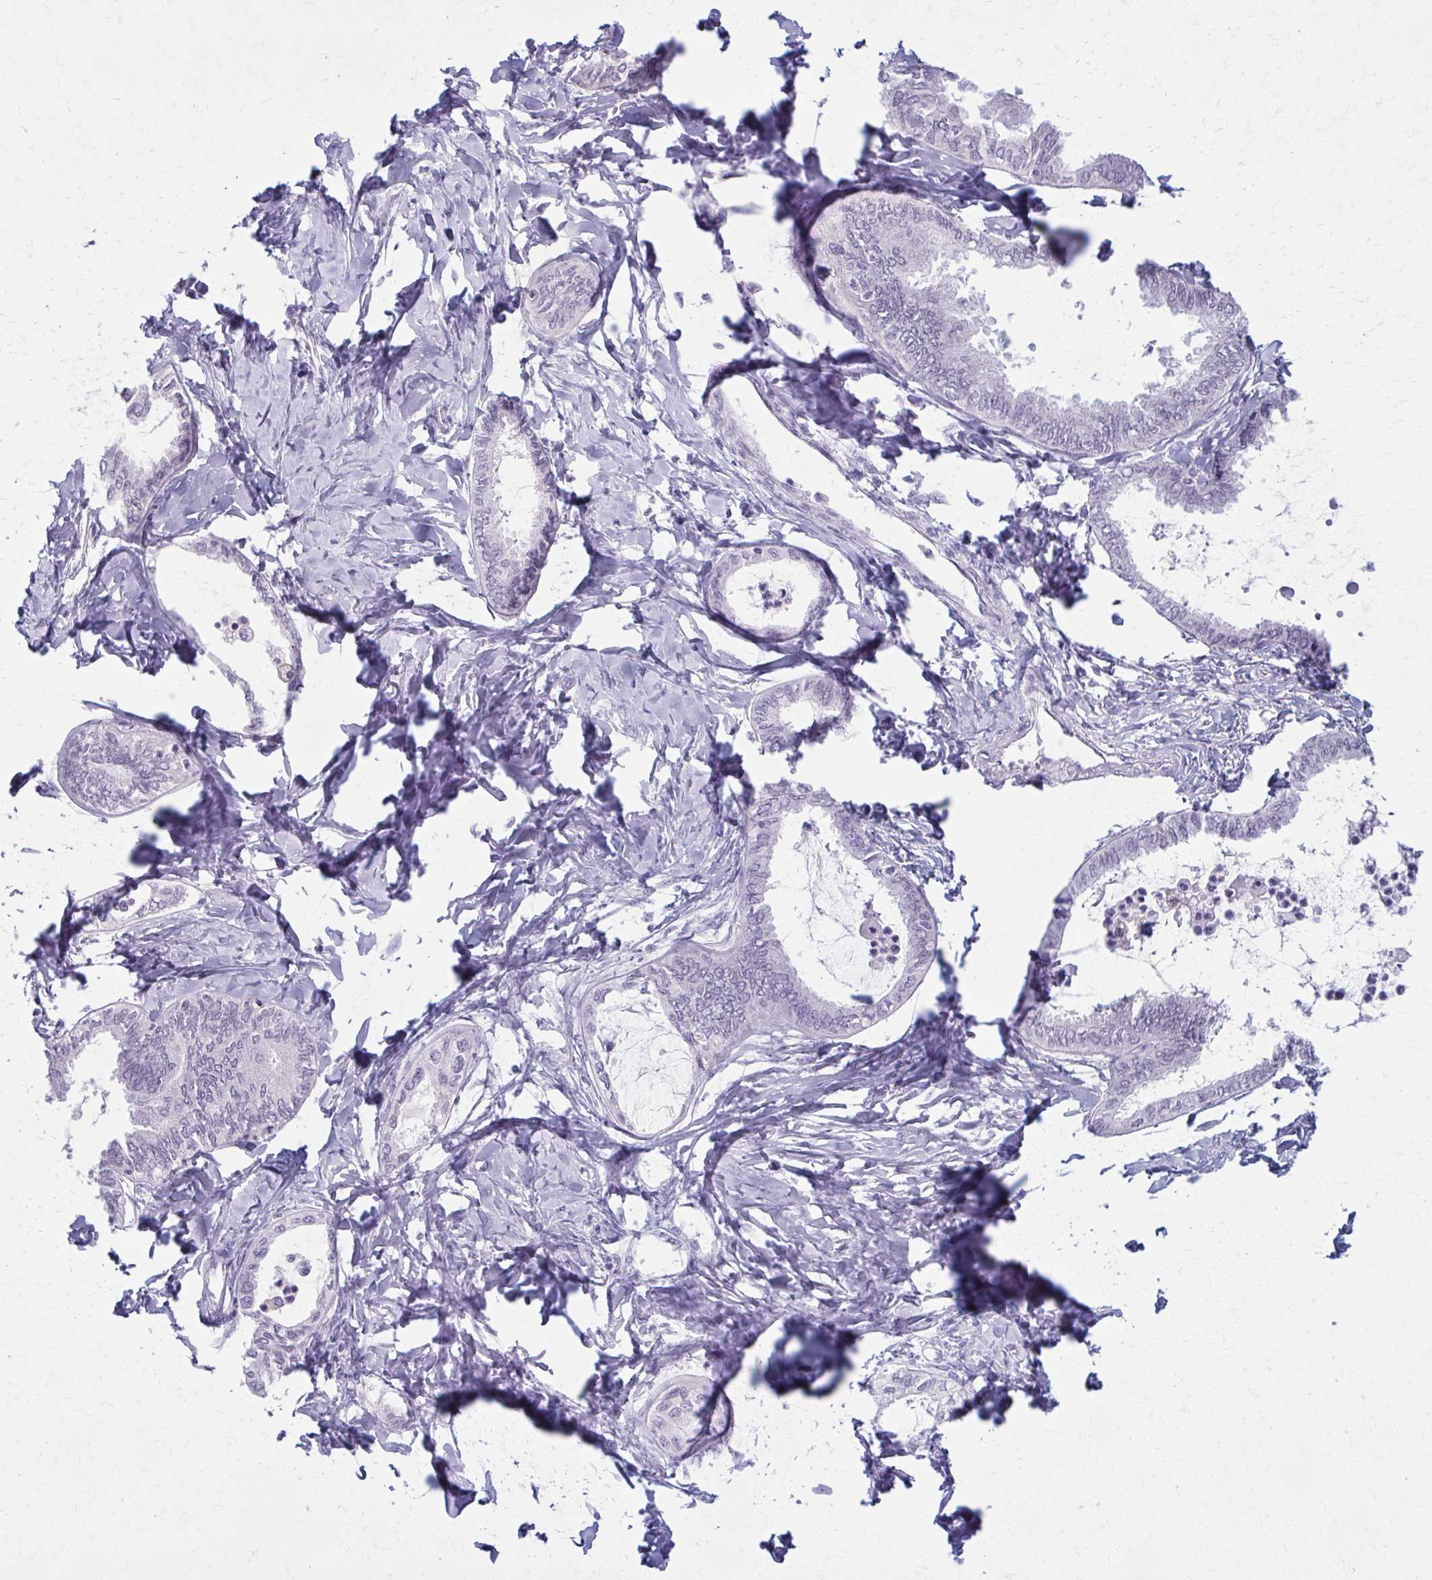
{"staining": {"intensity": "negative", "quantity": "none", "location": "none"}, "tissue": "ovarian cancer", "cell_type": "Tumor cells", "image_type": "cancer", "snomed": [{"axis": "morphology", "description": "Carcinoma, endometroid"}, {"axis": "topography", "description": "Ovary"}], "caption": "Immunohistochemistry (IHC) photomicrograph of neoplastic tissue: endometroid carcinoma (ovarian) stained with DAB (3,3'-diaminobenzidine) shows no significant protein positivity in tumor cells.", "gene": "CD38", "patient": {"sex": "female", "age": 70}}